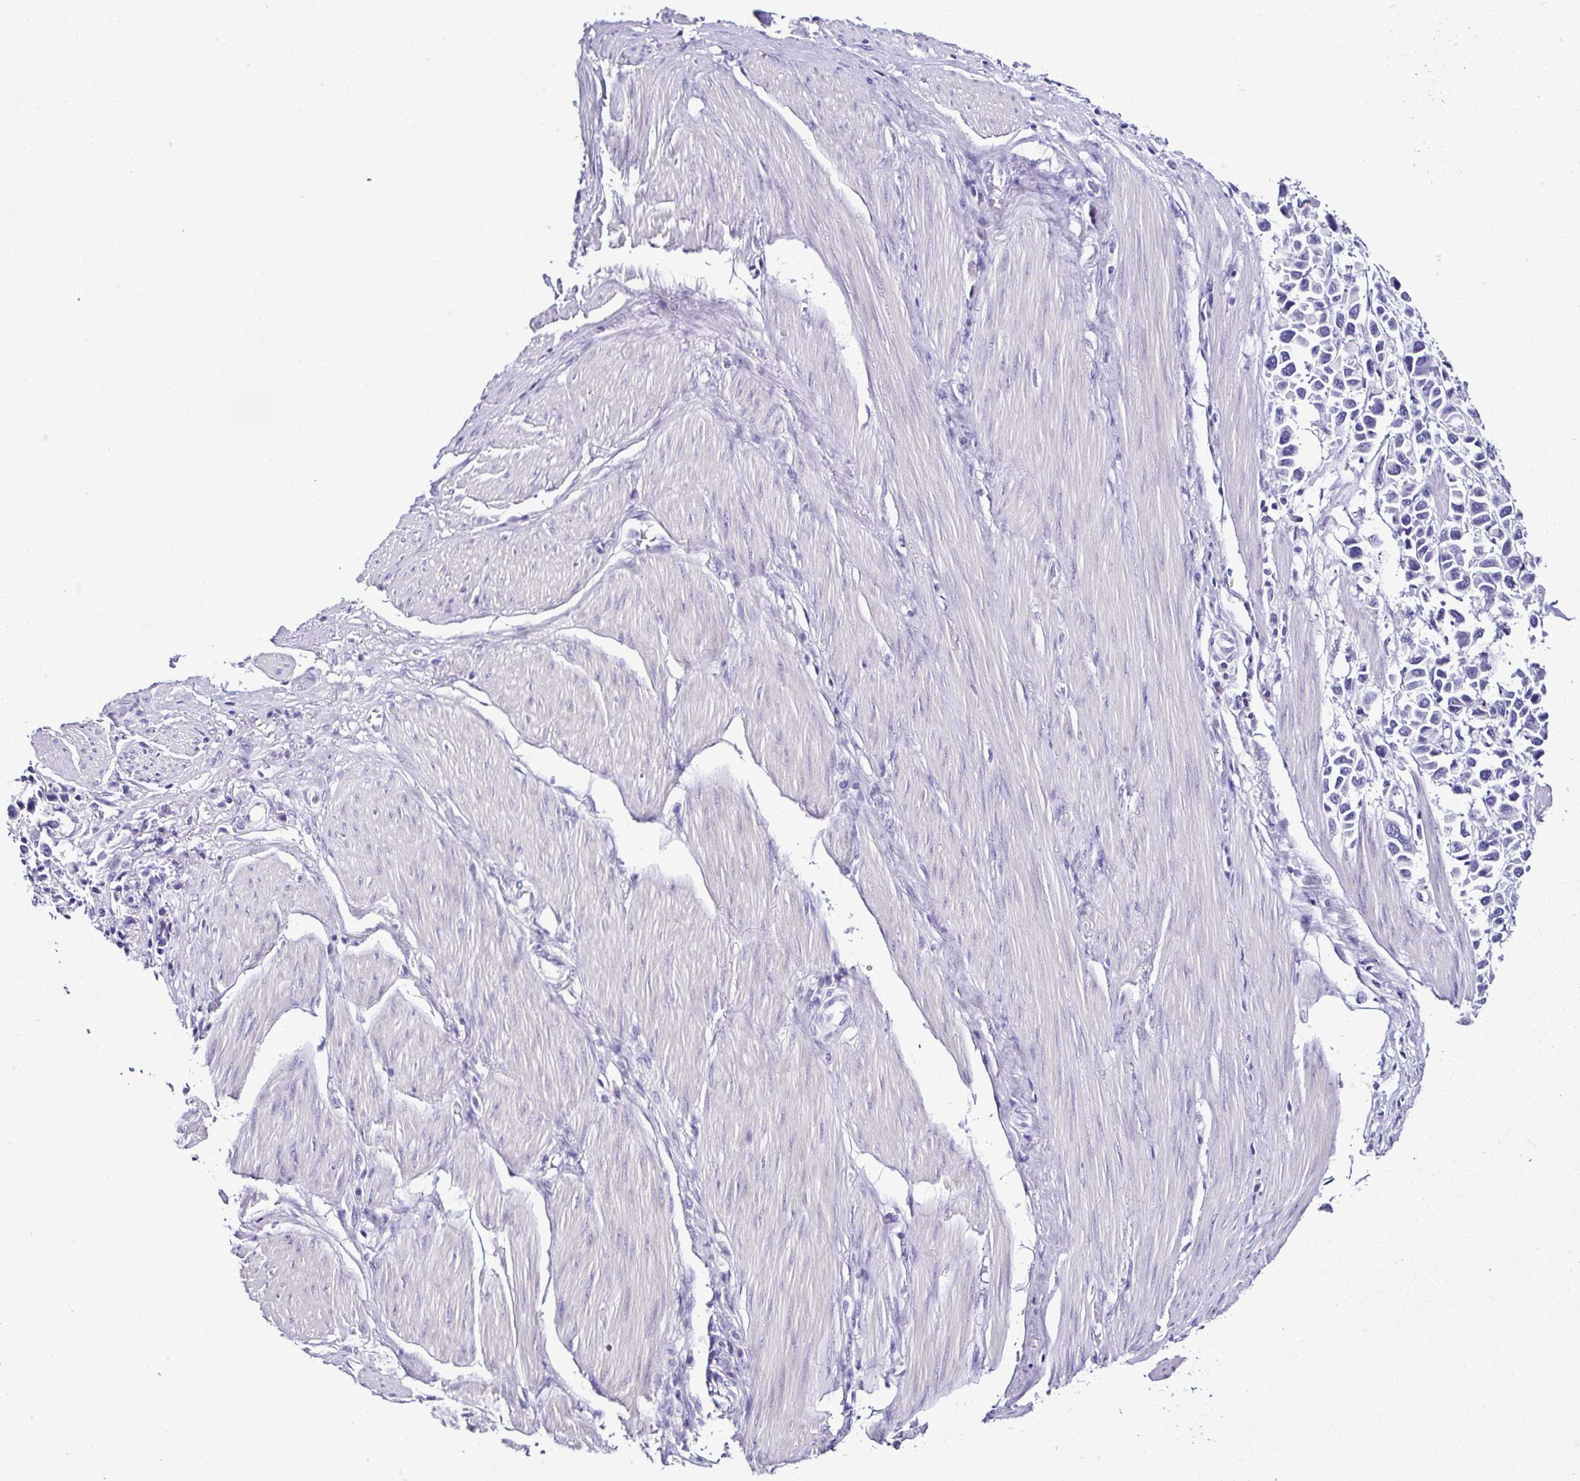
{"staining": {"intensity": "negative", "quantity": "none", "location": "none"}, "tissue": "stomach cancer", "cell_type": "Tumor cells", "image_type": "cancer", "snomed": [{"axis": "morphology", "description": "Adenocarcinoma, NOS"}, {"axis": "topography", "description": "Stomach"}], "caption": "High magnification brightfield microscopy of adenocarcinoma (stomach) stained with DAB (3,3'-diaminobenzidine) (brown) and counterstained with hematoxylin (blue): tumor cells show no significant staining.", "gene": "SRL", "patient": {"sex": "female", "age": 81}}